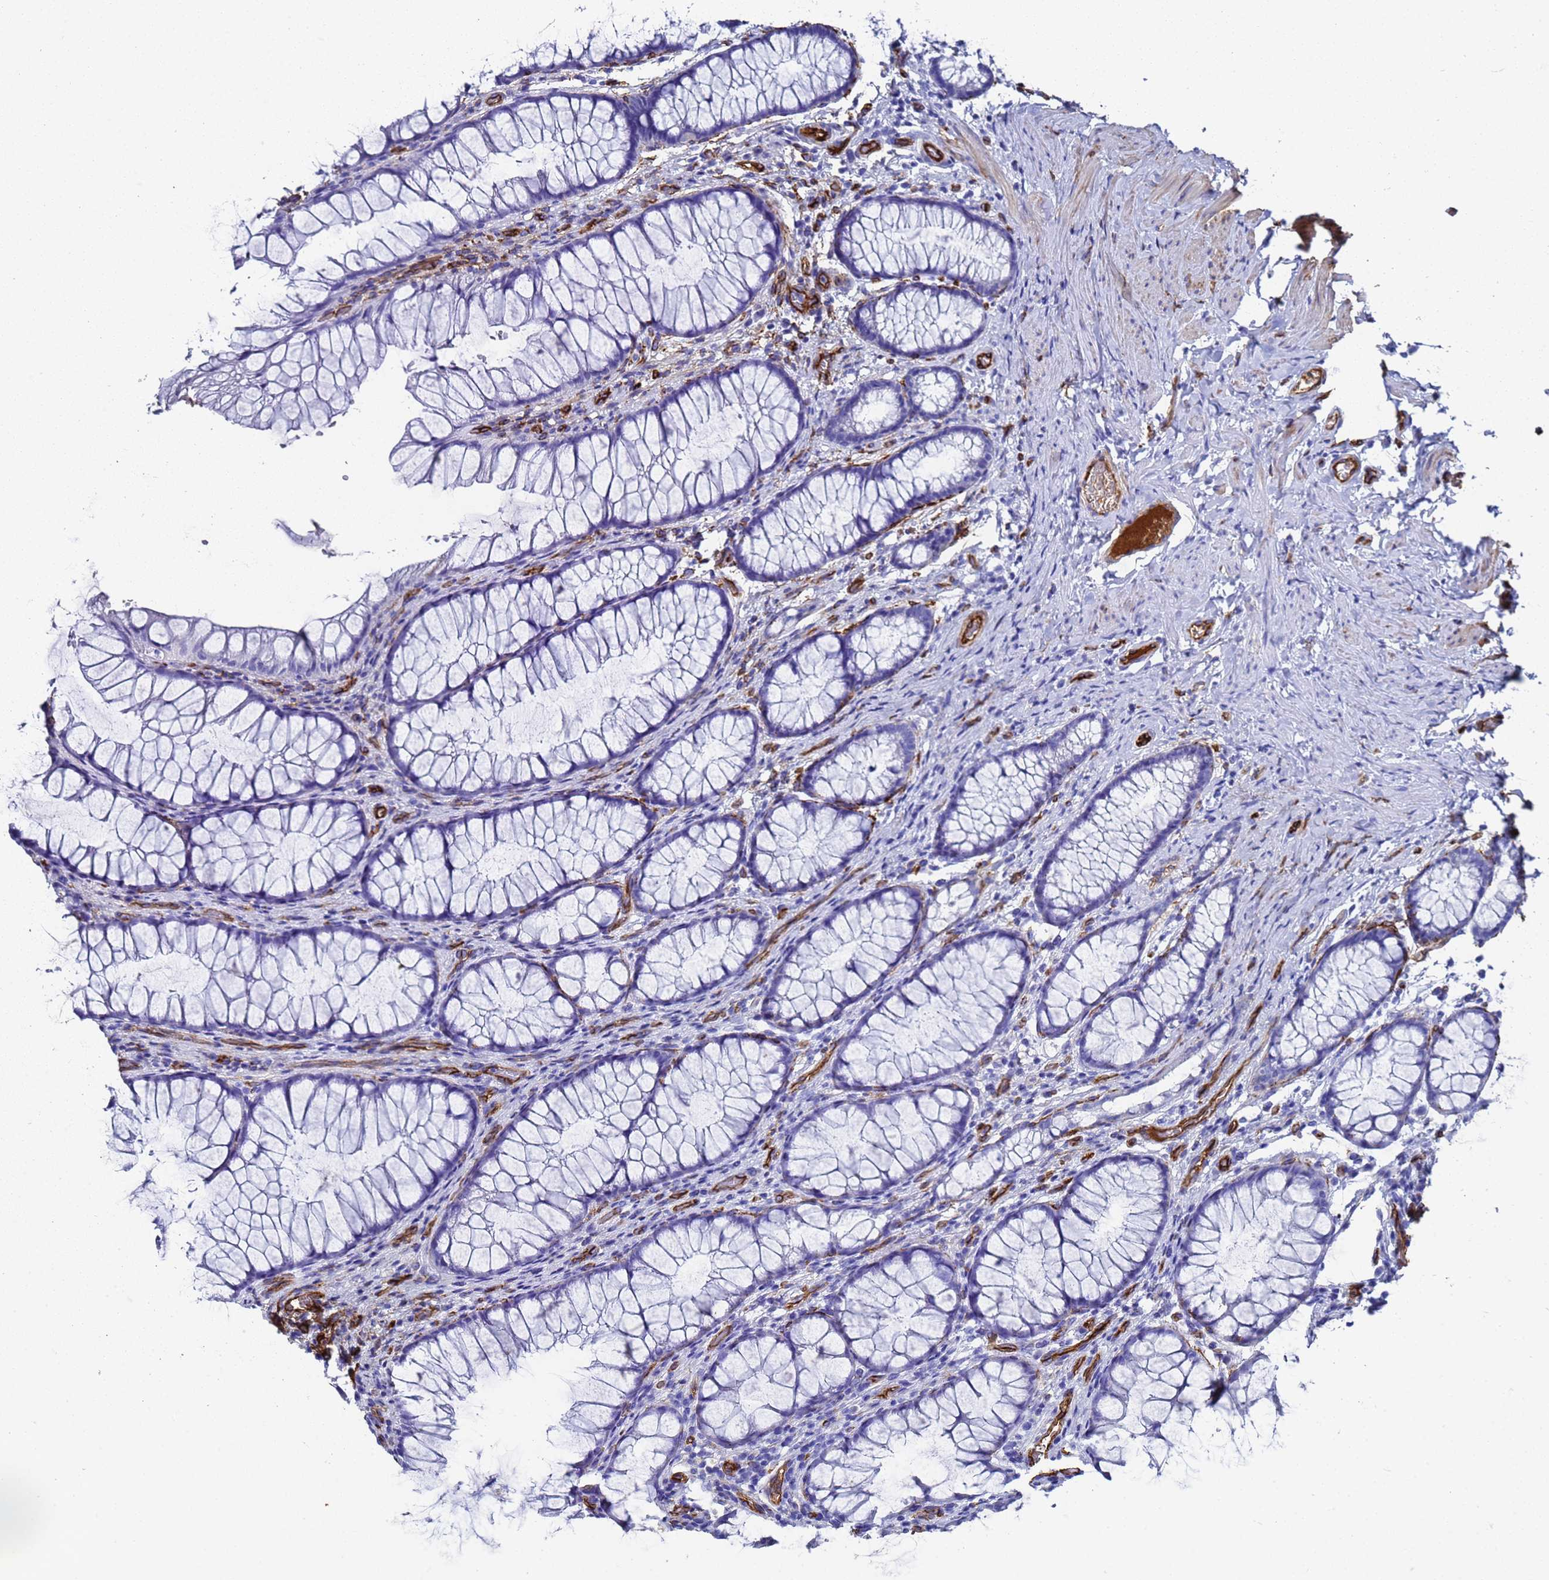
{"staining": {"intensity": "strong", "quantity": ">75%", "location": "cytoplasmic/membranous"}, "tissue": "colon", "cell_type": "Endothelial cells", "image_type": "normal", "snomed": [{"axis": "morphology", "description": "Normal tissue, NOS"}, {"axis": "topography", "description": "Colon"}], "caption": "An IHC photomicrograph of normal tissue is shown. Protein staining in brown highlights strong cytoplasmic/membranous positivity in colon within endothelial cells.", "gene": "ADIPOQ", "patient": {"sex": "female", "age": 62}}